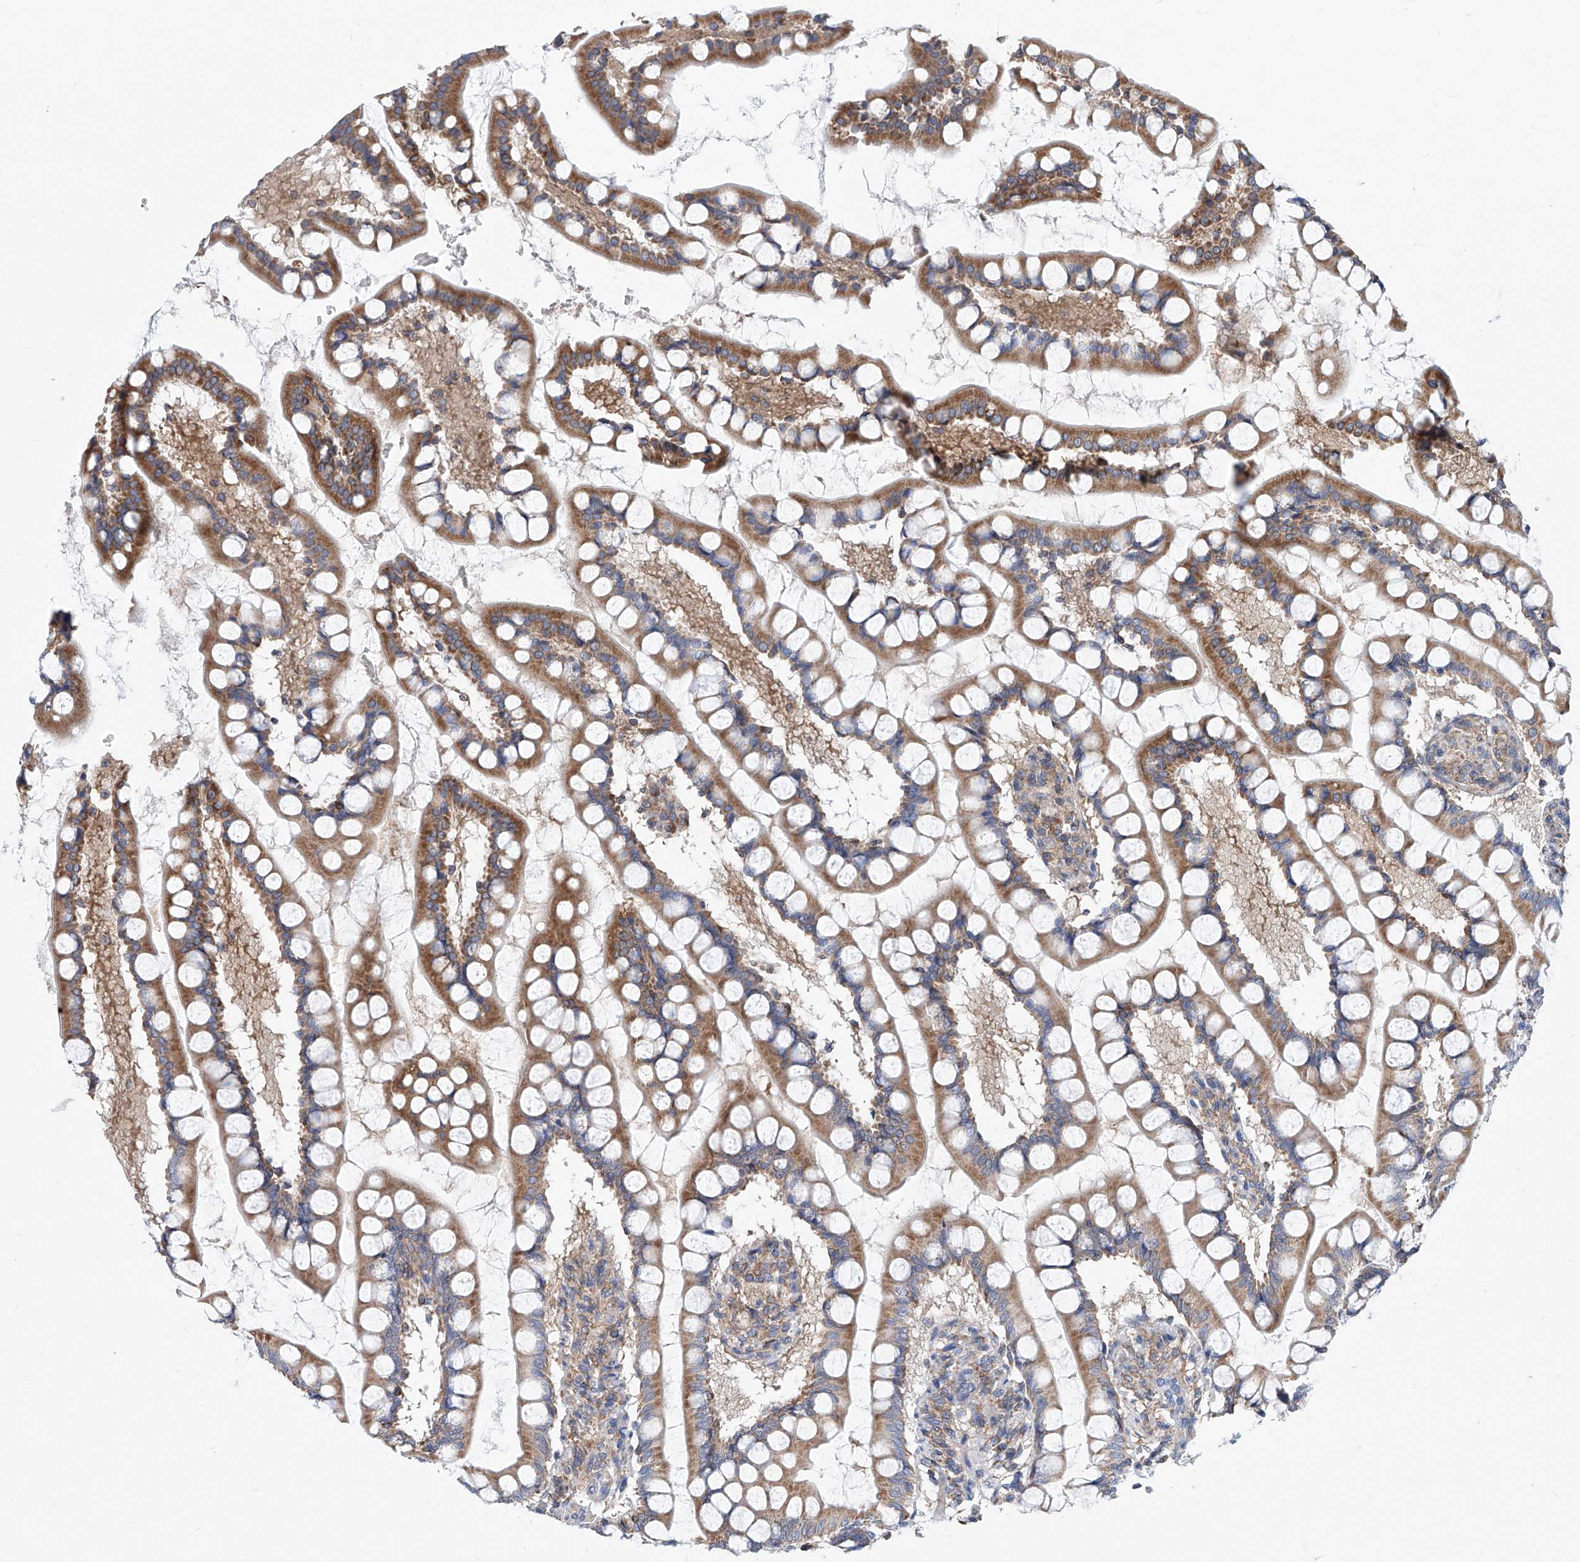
{"staining": {"intensity": "moderate", "quantity": ">75%", "location": "cytoplasmic/membranous"}, "tissue": "small intestine", "cell_type": "Glandular cells", "image_type": "normal", "snomed": [{"axis": "morphology", "description": "Normal tissue, NOS"}, {"axis": "topography", "description": "Small intestine"}], "caption": "The histopathology image shows a brown stain indicating the presence of a protein in the cytoplasmic/membranous of glandular cells in small intestine. The protein is shown in brown color, while the nuclei are stained blue.", "gene": "MAD2L1", "patient": {"sex": "male", "age": 52}}